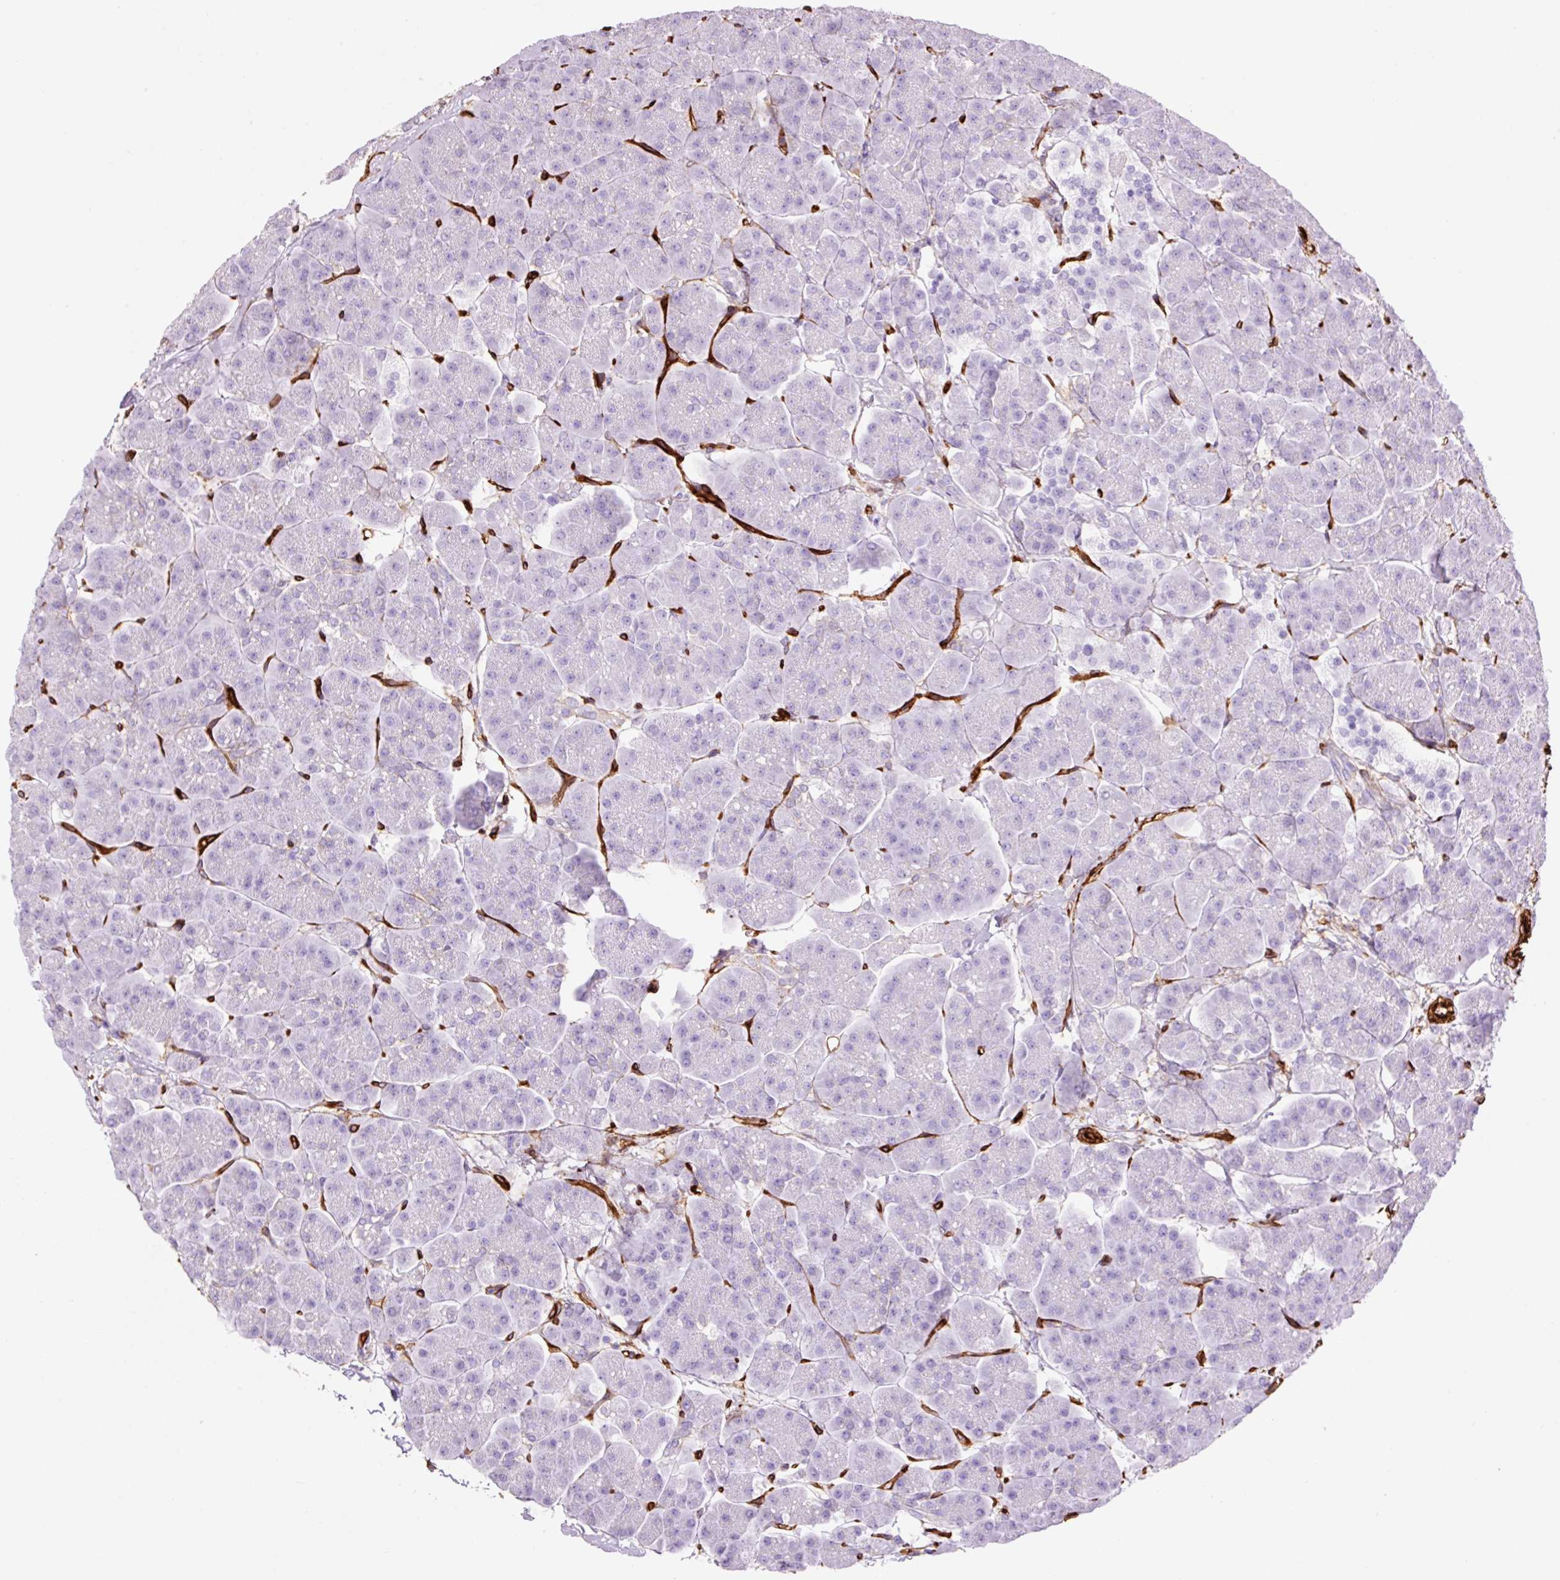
{"staining": {"intensity": "weak", "quantity": "<25%", "location": "cytoplasmic/membranous"}, "tissue": "pancreas", "cell_type": "Exocrine glandular cells", "image_type": "normal", "snomed": [{"axis": "morphology", "description": "Normal tissue, NOS"}, {"axis": "topography", "description": "Pancreas"}, {"axis": "topography", "description": "Peripheral nerve tissue"}], "caption": "Photomicrograph shows no significant protein positivity in exocrine glandular cells of normal pancreas. (Stains: DAB (3,3'-diaminobenzidine) immunohistochemistry with hematoxylin counter stain, Microscopy: brightfield microscopy at high magnification).", "gene": "CAV1", "patient": {"sex": "male", "age": 54}}